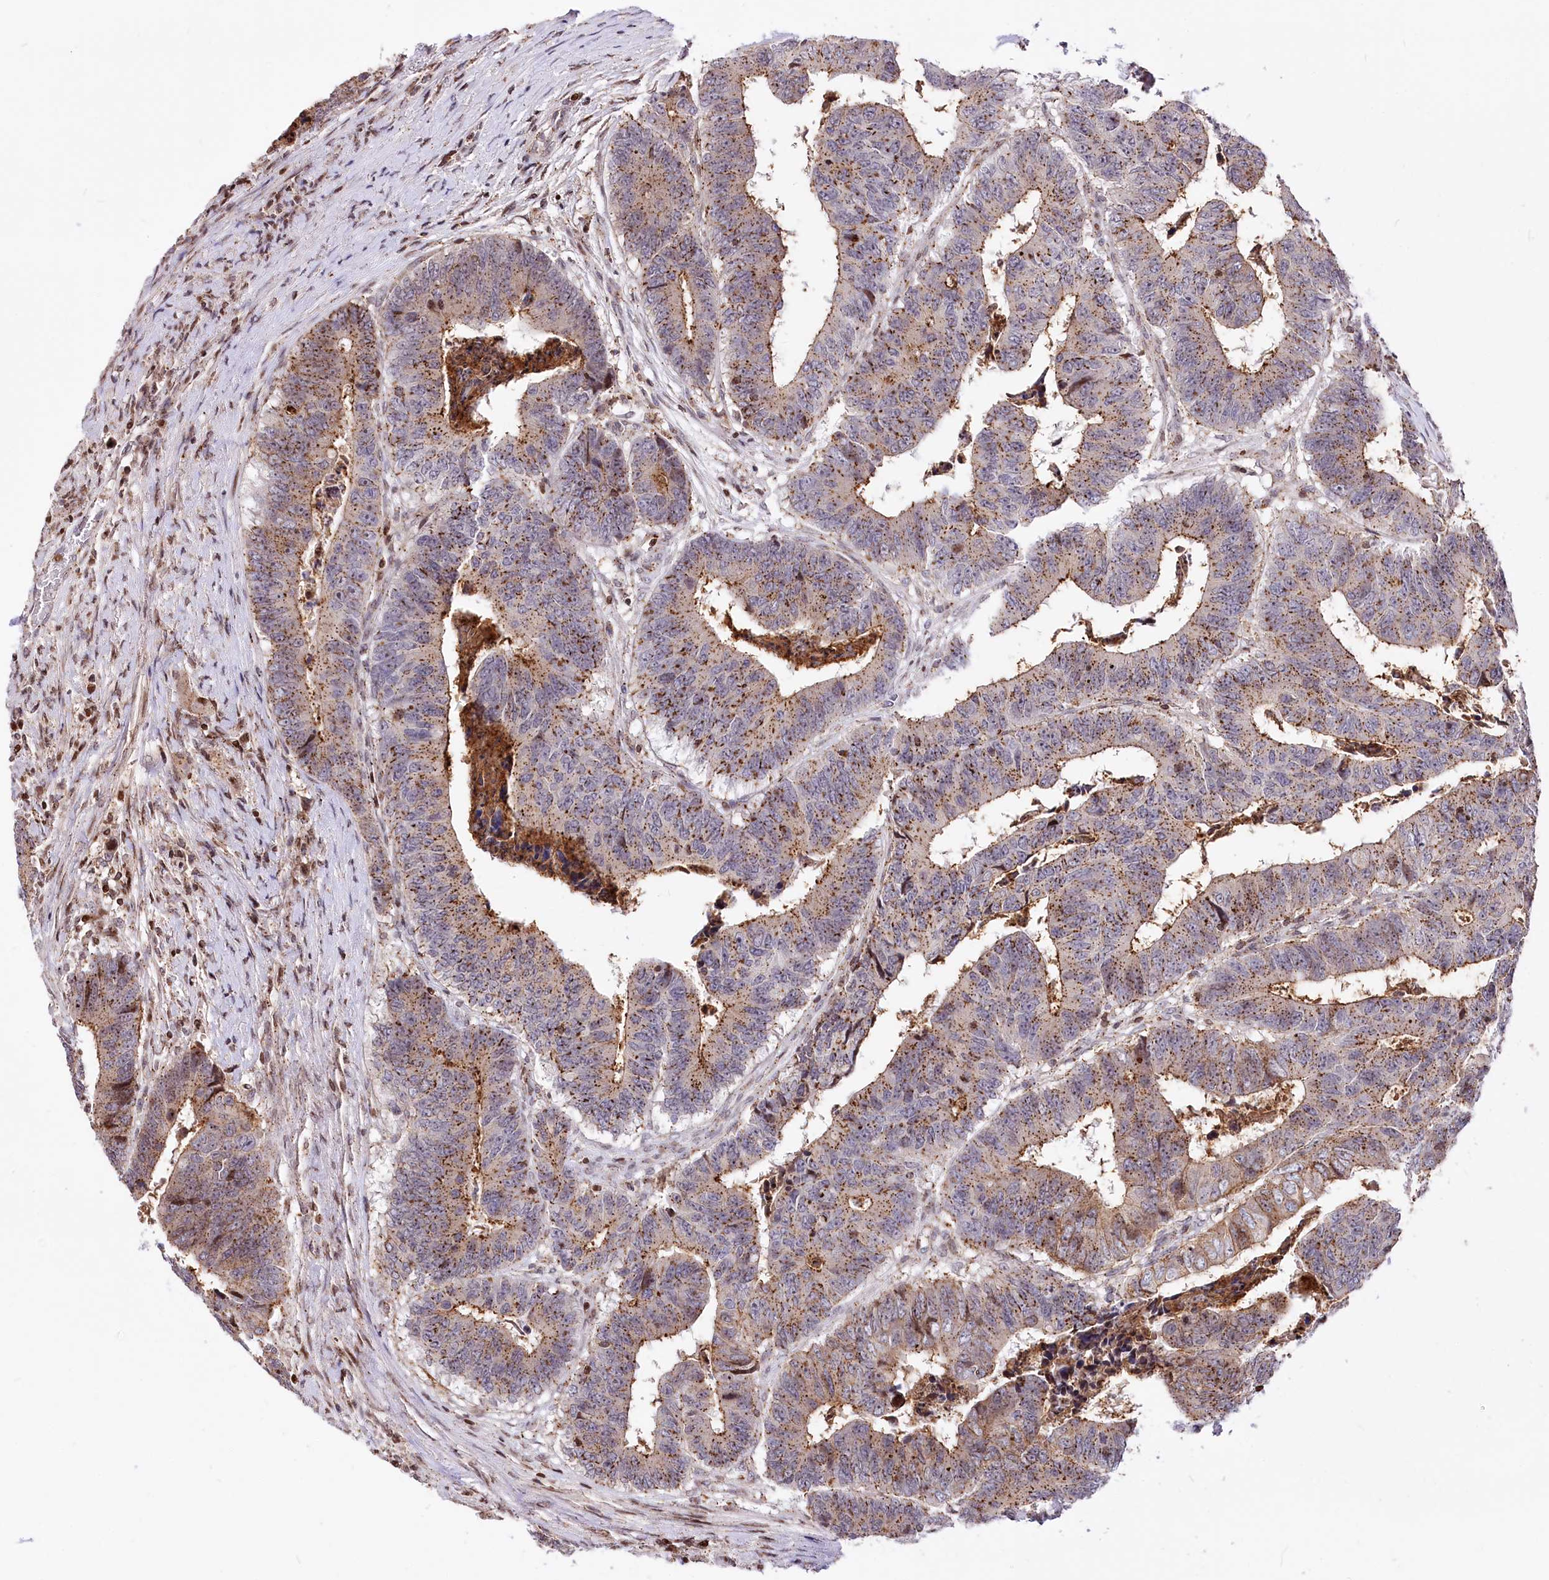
{"staining": {"intensity": "moderate", "quantity": ">75%", "location": "cytoplasmic/membranous"}, "tissue": "colorectal cancer", "cell_type": "Tumor cells", "image_type": "cancer", "snomed": [{"axis": "morphology", "description": "Adenocarcinoma, NOS"}, {"axis": "topography", "description": "Rectum"}], "caption": "Human colorectal cancer stained with a brown dye demonstrates moderate cytoplasmic/membranous positive expression in about >75% of tumor cells.", "gene": "ZFYVE27", "patient": {"sex": "male", "age": 84}}